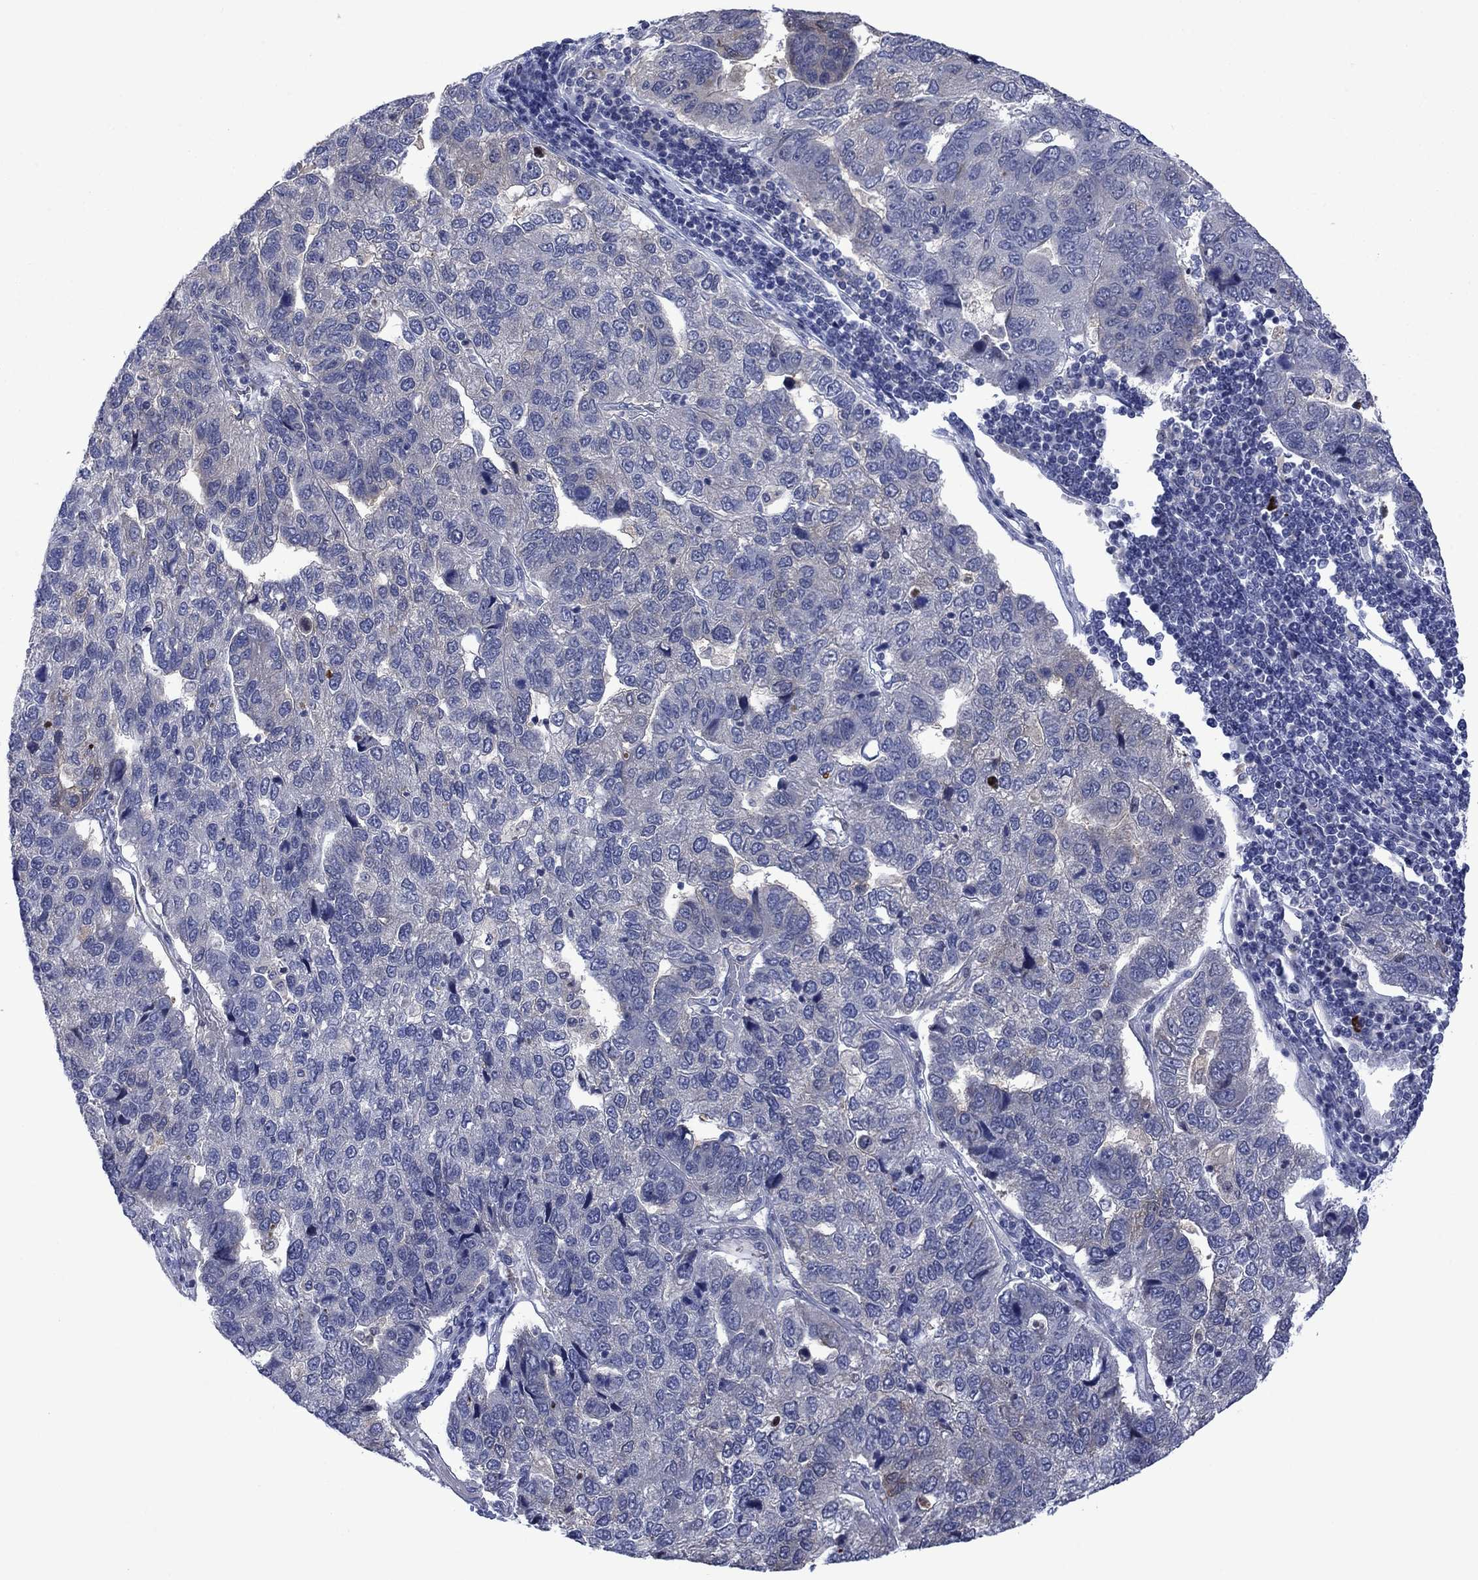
{"staining": {"intensity": "negative", "quantity": "none", "location": "none"}, "tissue": "pancreatic cancer", "cell_type": "Tumor cells", "image_type": "cancer", "snomed": [{"axis": "morphology", "description": "Adenocarcinoma, NOS"}, {"axis": "topography", "description": "Pancreas"}], "caption": "Human adenocarcinoma (pancreatic) stained for a protein using immunohistochemistry (IHC) shows no staining in tumor cells.", "gene": "AGL", "patient": {"sex": "female", "age": 61}}